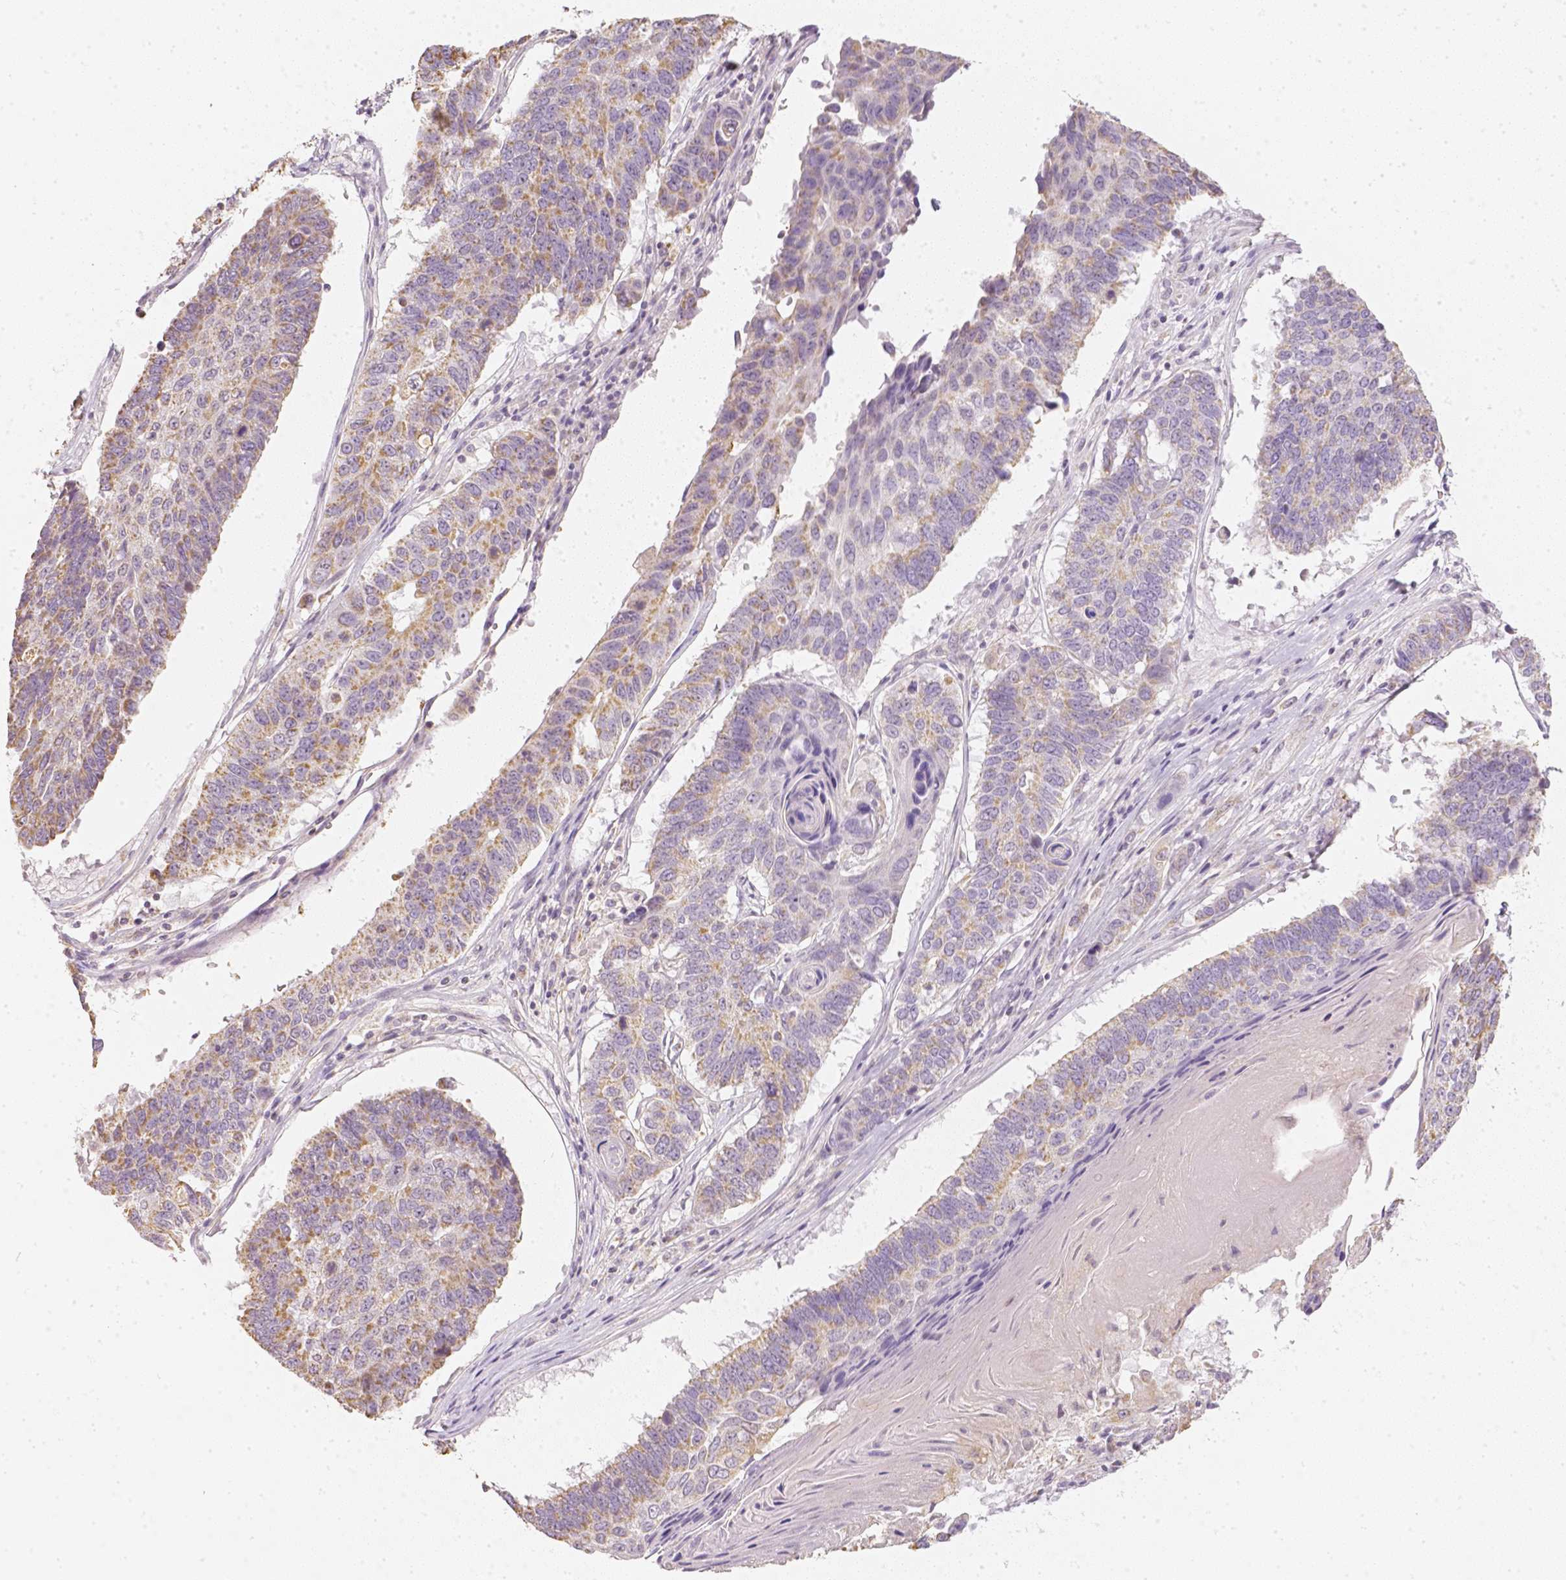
{"staining": {"intensity": "moderate", "quantity": ">75%", "location": "cytoplasmic/membranous"}, "tissue": "lung cancer", "cell_type": "Tumor cells", "image_type": "cancer", "snomed": [{"axis": "morphology", "description": "Squamous cell carcinoma, NOS"}, {"axis": "topography", "description": "Lung"}], "caption": "Immunohistochemistry (IHC) of lung cancer (squamous cell carcinoma) reveals medium levels of moderate cytoplasmic/membranous staining in about >75% of tumor cells.", "gene": "NVL", "patient": {"sex": "male", "age": 73}}